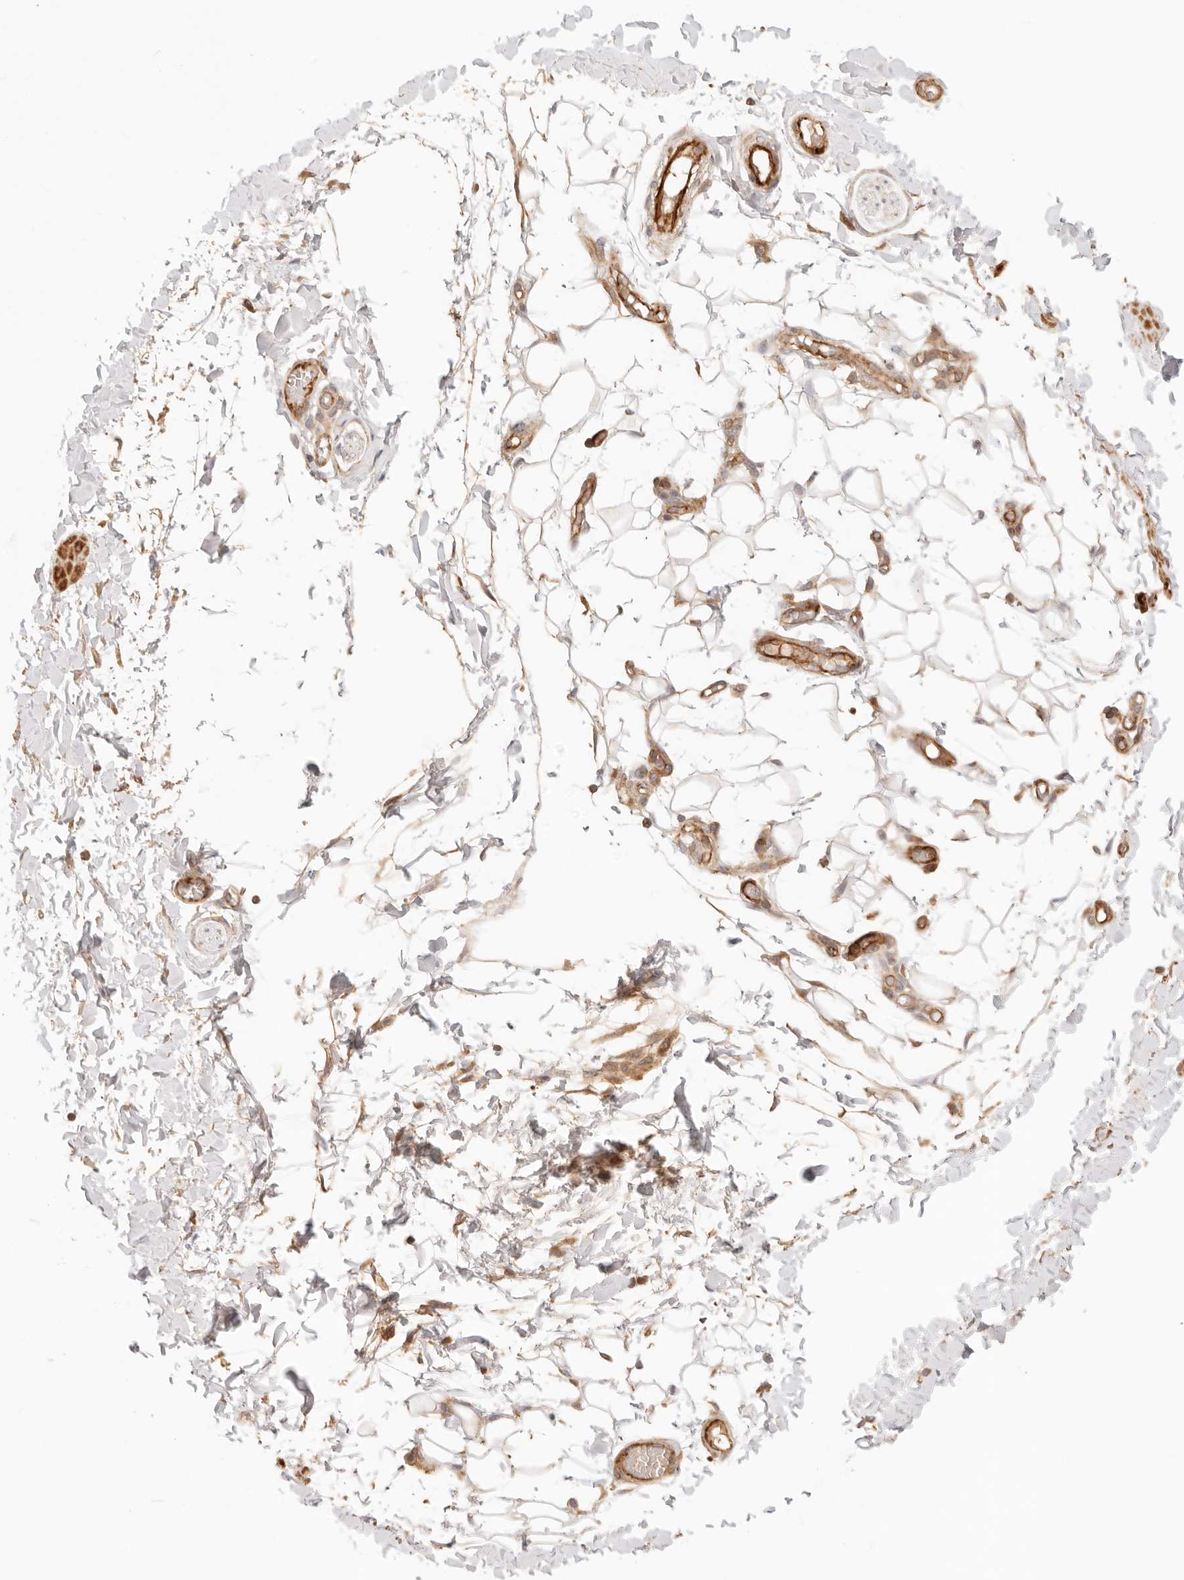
{"staining": {"intensity": "moderate", "quantity": ">75%", "location": "cytoplasmic/membranous"}, "tissue": "adipose tissue", "cell_type": "Adipocytes", "image_type": "normal", "snomed": [{"axis": "morphology", "description": "Normal tissue, NOS"}, {"axis": "topography", "description": "Adipose tissue"}, {"axis": "topography", "description": "Vascular tissue"}, {"axis": "topography", "description": "Peripheral nerve tissue"}], "caption": "DAB (3,3'-diaminobenzidine) immunohistochemical staining of benign adipose tissue demonstrates moderate cytoplasmic/membranous protein positivity in about >75% of adipocytes. The staining was performed using DAB (3,3'-diaminobenzidine) to visualize the protein expression in brown, while the nuclei were stained in blue with hematoxylin (Magnification: 20x).", "gene": "IL1R2", "patient": {"sex": "male", "age": 25}}